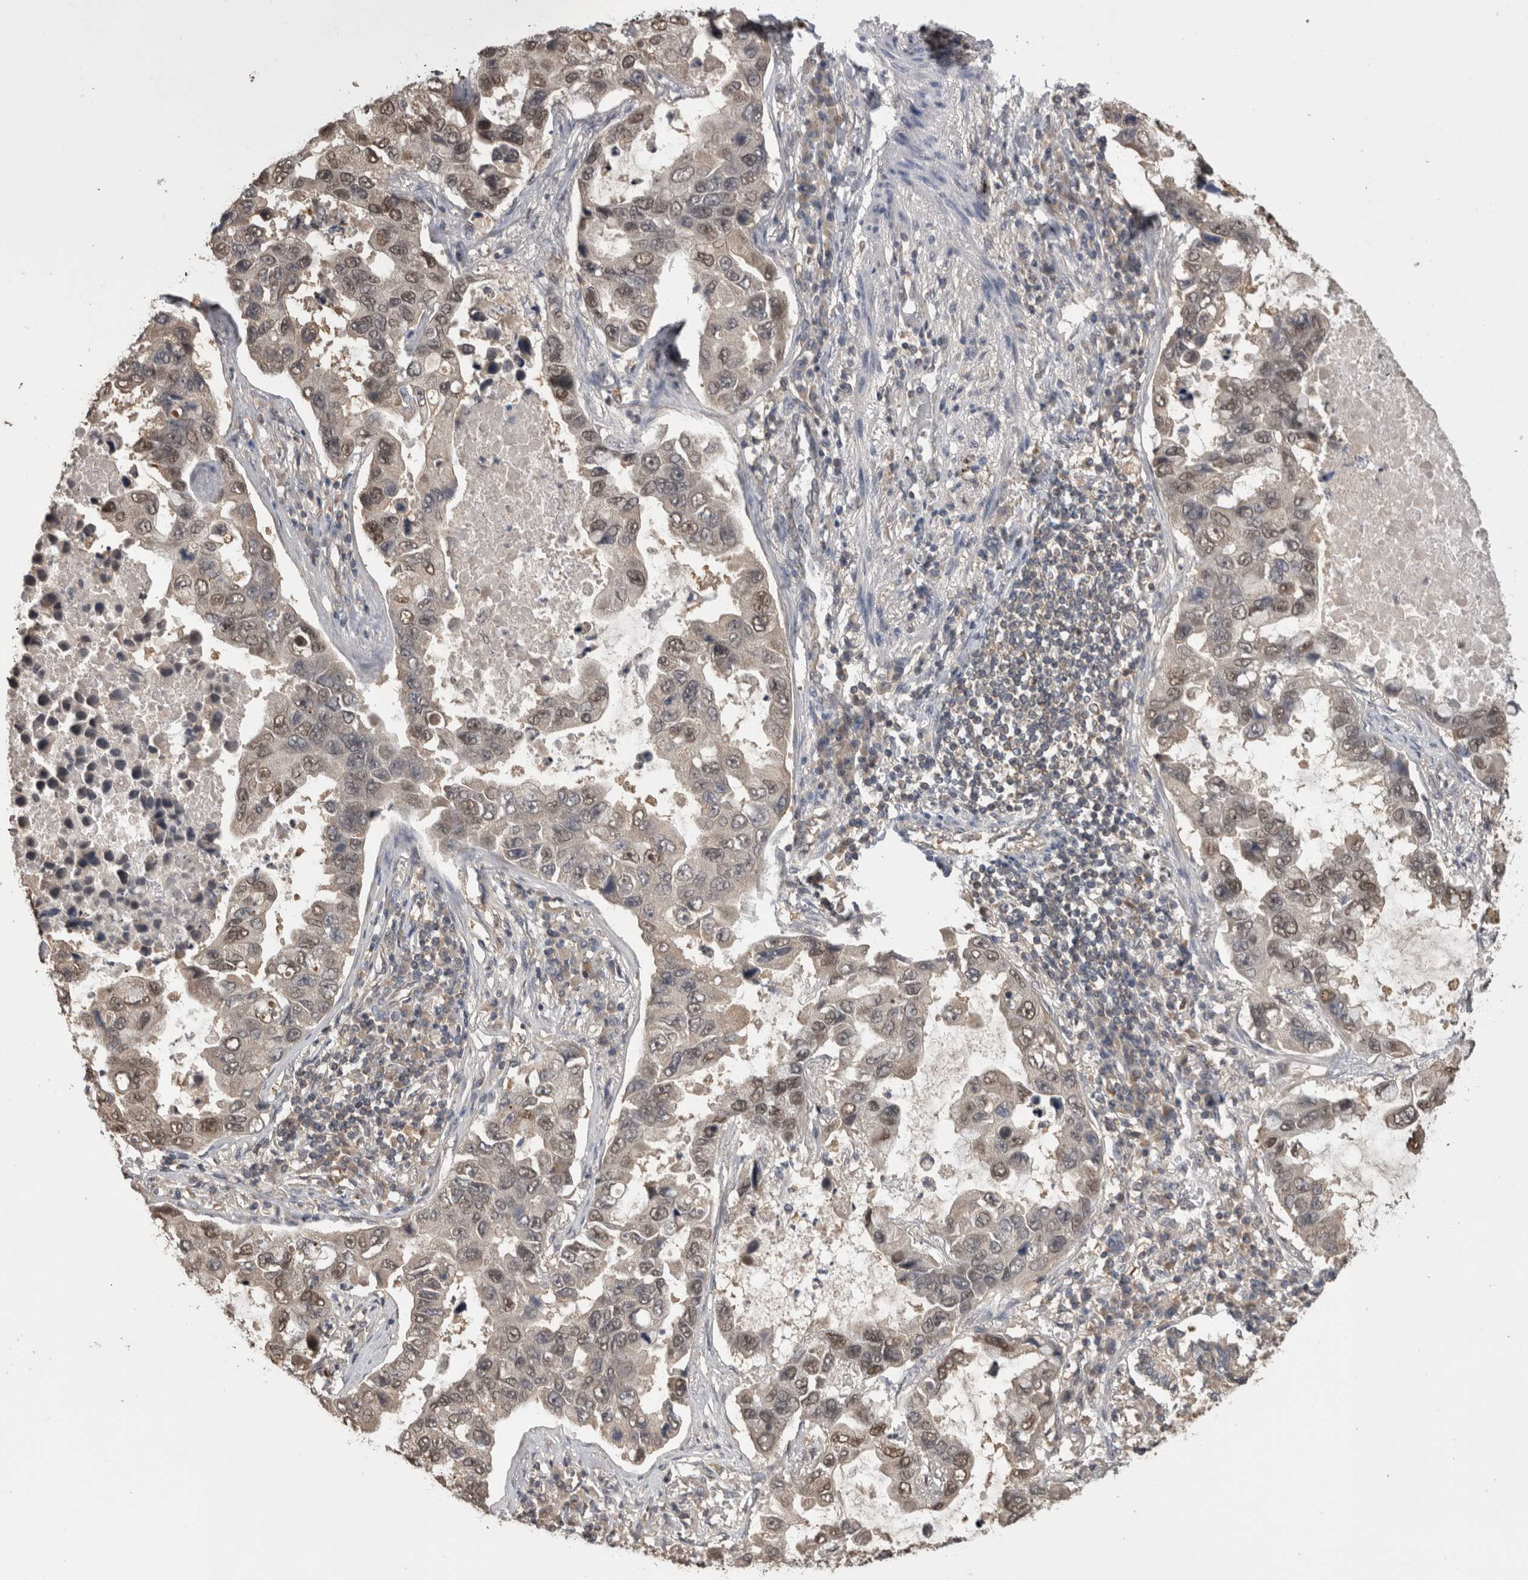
{"staining": {"intensity": "weak", "quantity": ">75%", "location": "cytoplasmic/membranous,nuclear"}, "tissue": "lung cancer", "cell_type": "Tumor cells", "image_type": "cancer", "snomed": [{"axis": "morphology", "description": "Adenocarcinoma, NOS"}, {"axis": "topography", "description": "Lung"}], "caption": "The micrograph demonstrates staining of adenocarcinoma (lung), revealing weak cytoplasmic/membranous and nuclear protein staining (brown color) within tumor cells.", "gene": "PREP", "patient": {"sex": "male", "age": 64}}